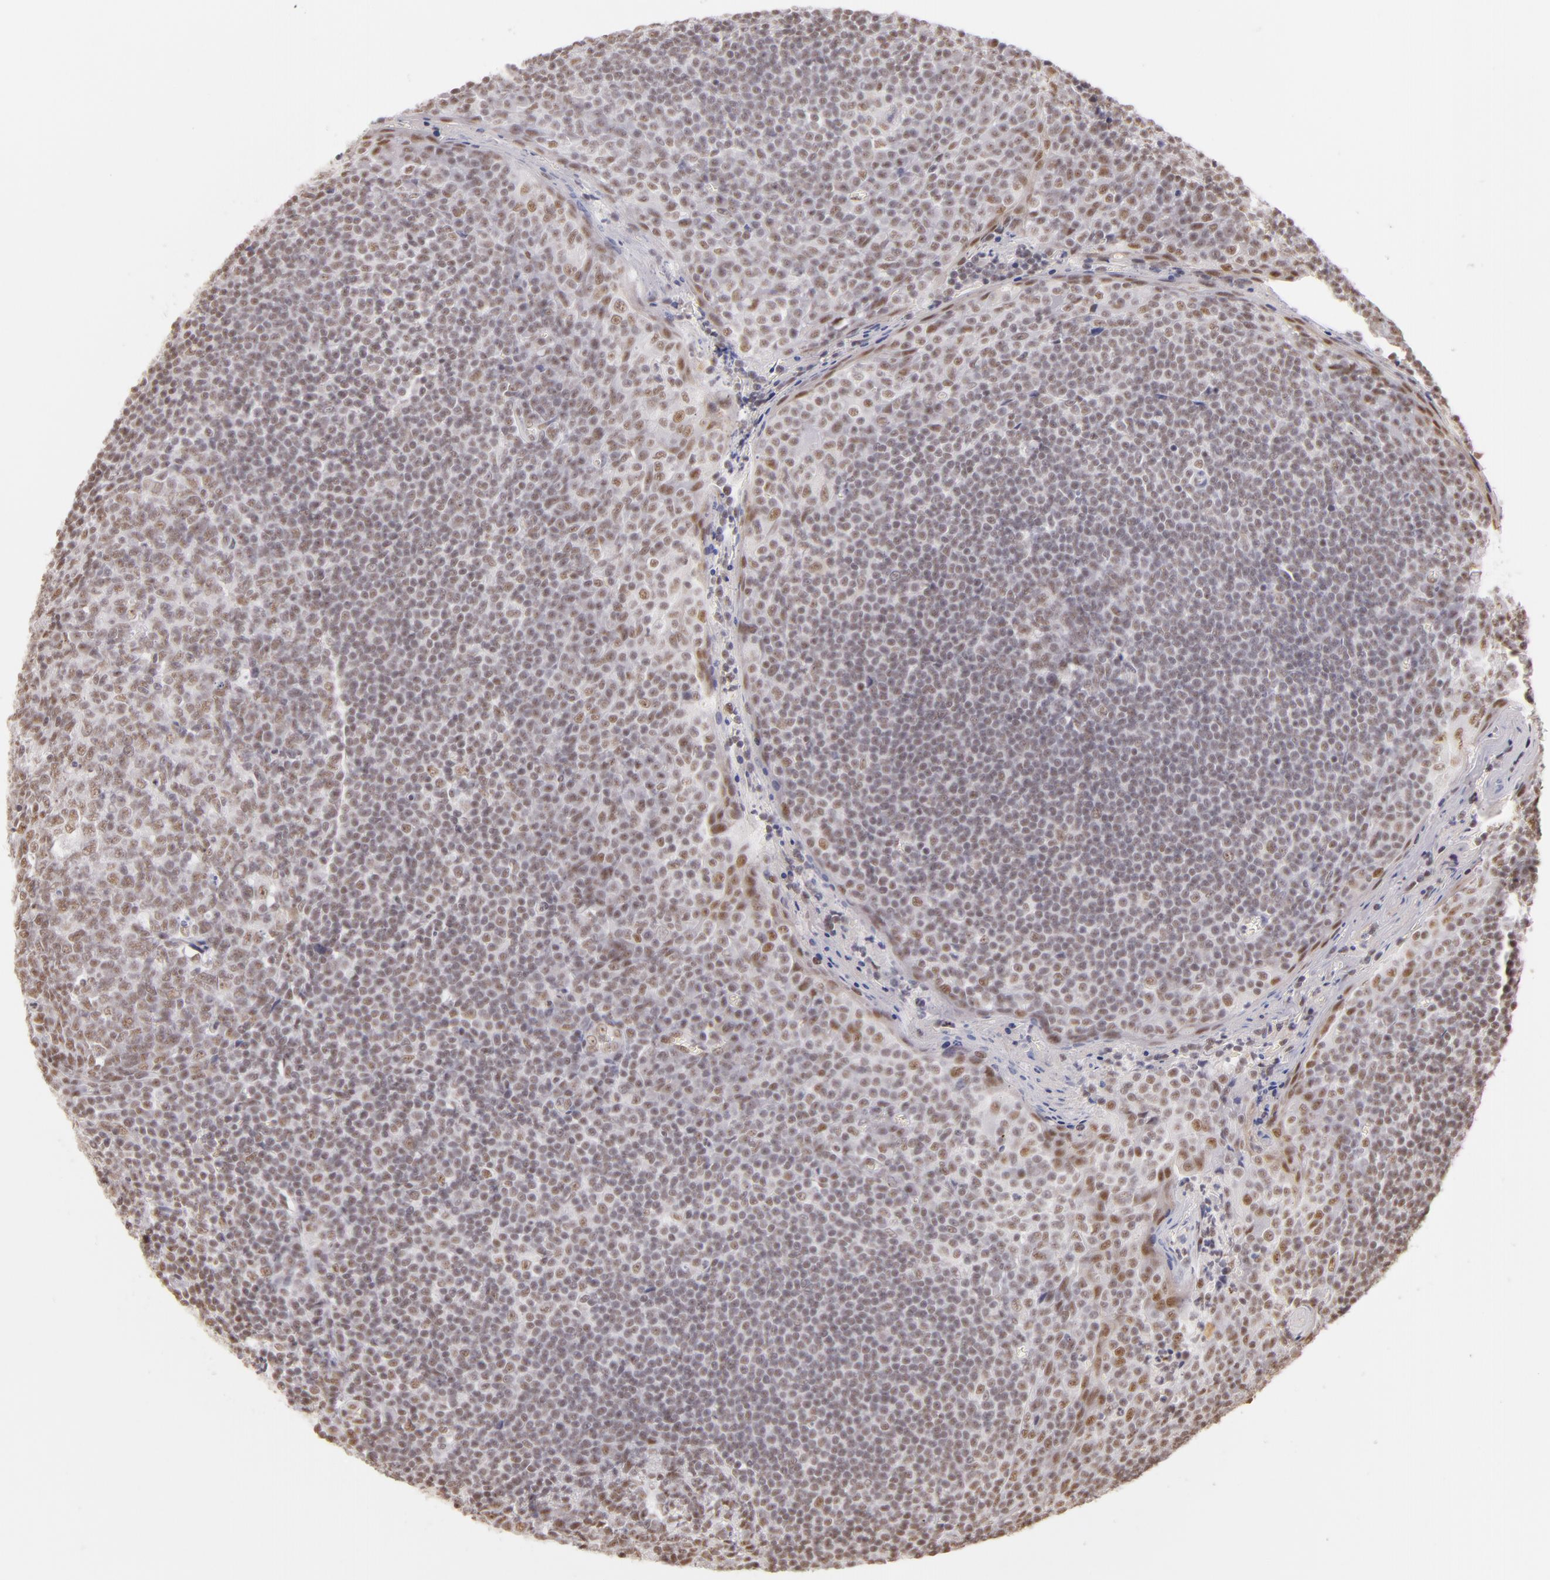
{"staining": {"intensity": "weak", "quantity": "25%-75%", "location": "nuclear"}, "tissue": "tonsil", "cell_type": "Germinal center cells", "image_type": "normal", "snomed": [{"axis": "morphology", "description": "Normal tissue, NOS"}, {"axis": "topography", "description": "Tonsil"}], "caption": "Immunohistochemistry micrograph of normal human tonsil stained for a protein (brown), which reveals low levels of weak nuclear staining in about 25%-75% of germinal center cells.", "gene": "INTS6", "patient": {"sex": "male", "age": 31}}